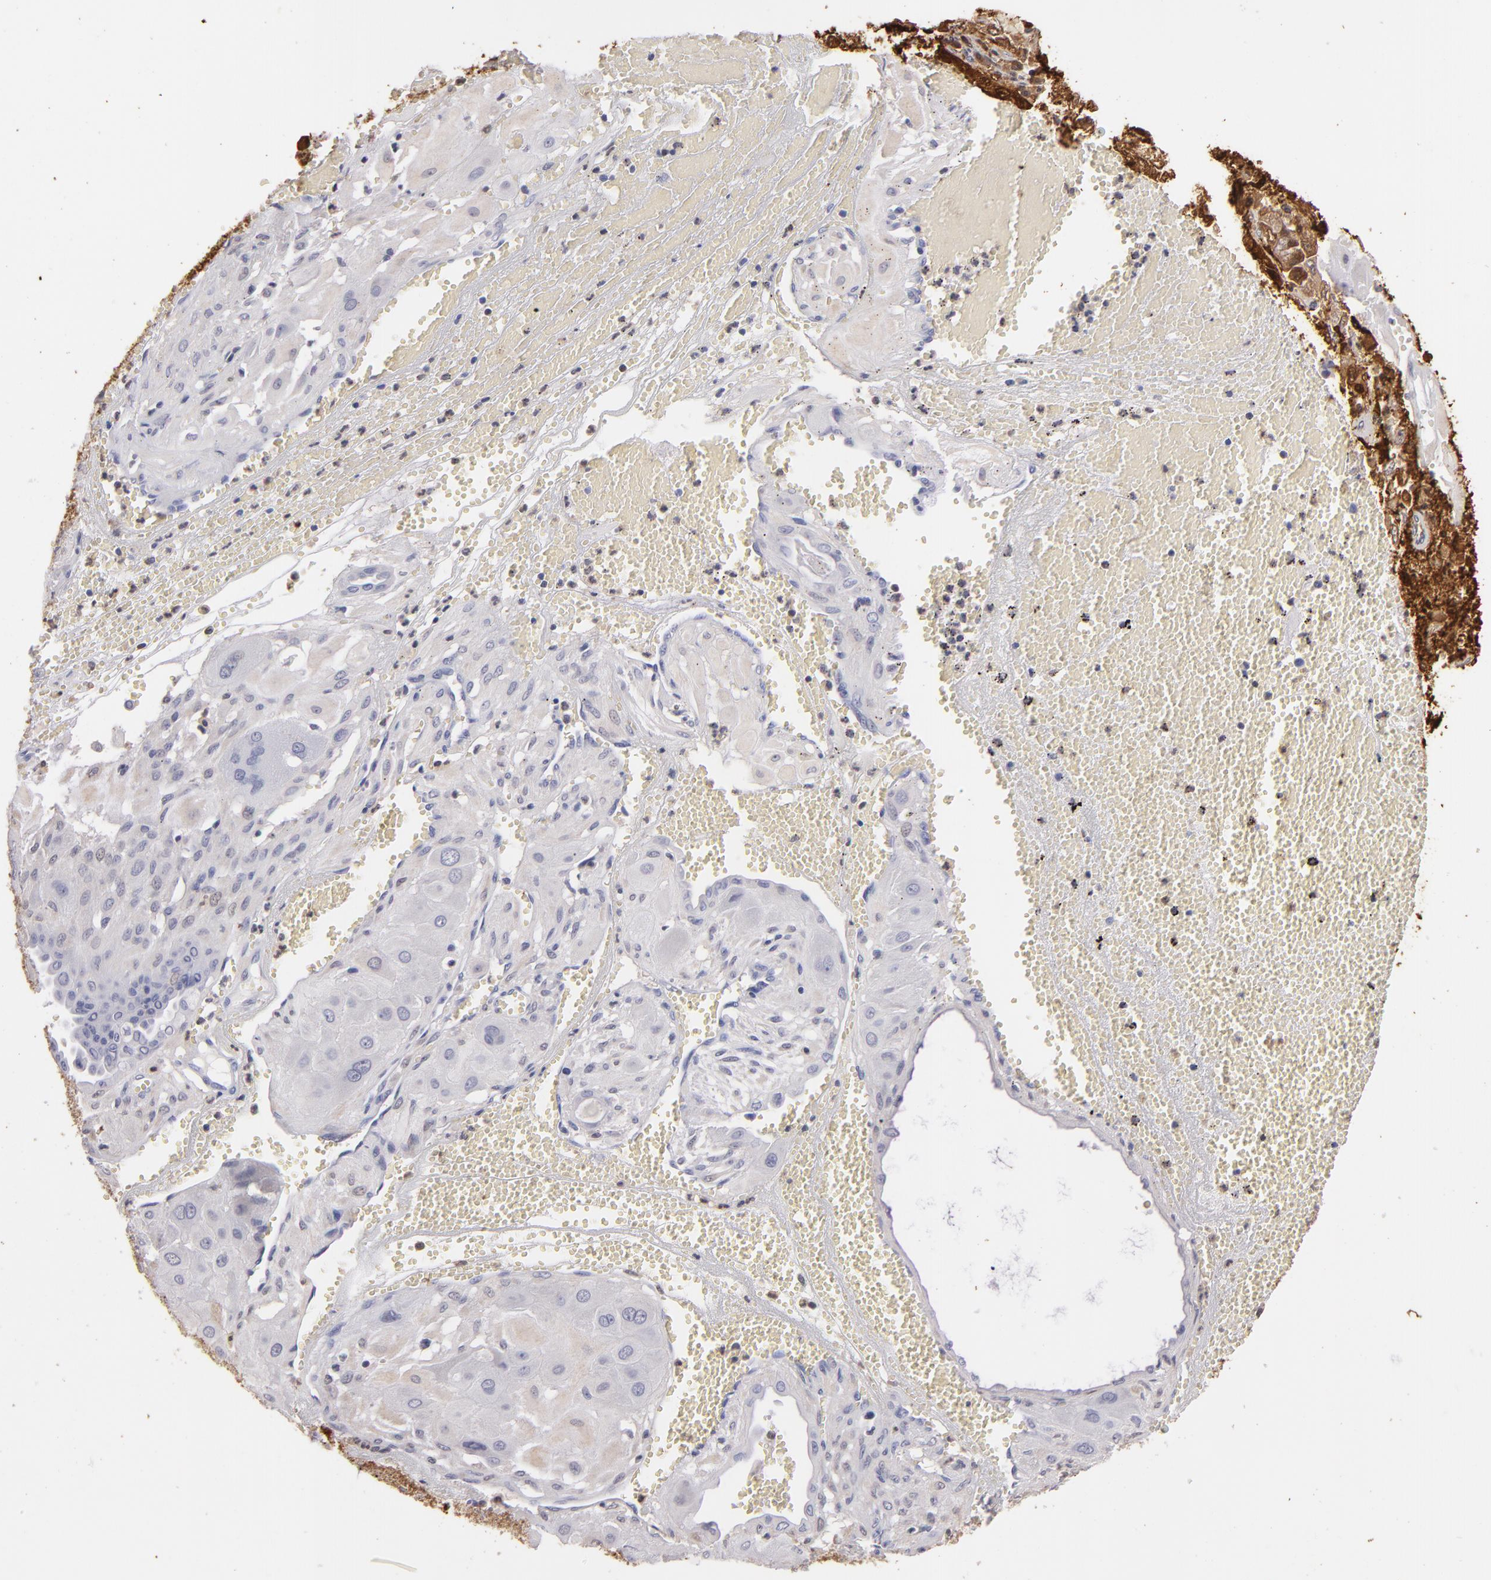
{"staining": {"intensity": "moderate", "quantity": "<25%", "location": "cytoplasmic/membranous,nuclear"}, "tissue": "cervical cancer", "cell_type": "Tumor cells", "image_type": "cancer", "snomed": [{"axis": "morphology", "description": "Squamous cell carcinoma, NOS"}, {"axis": "topography", "description": "Cervix"}], "caption": "Cervical cancer stained with IHC reveals moderate cytoplasmic/membranous and nuclear positivity in about <25% of tumor cells. (DAB (3,3'-diaminobenzidine) = brown stain, brightfield microscopy at high magnification).", "gene": "S100A2", "patient": {"sex": "female", "age": 34}}